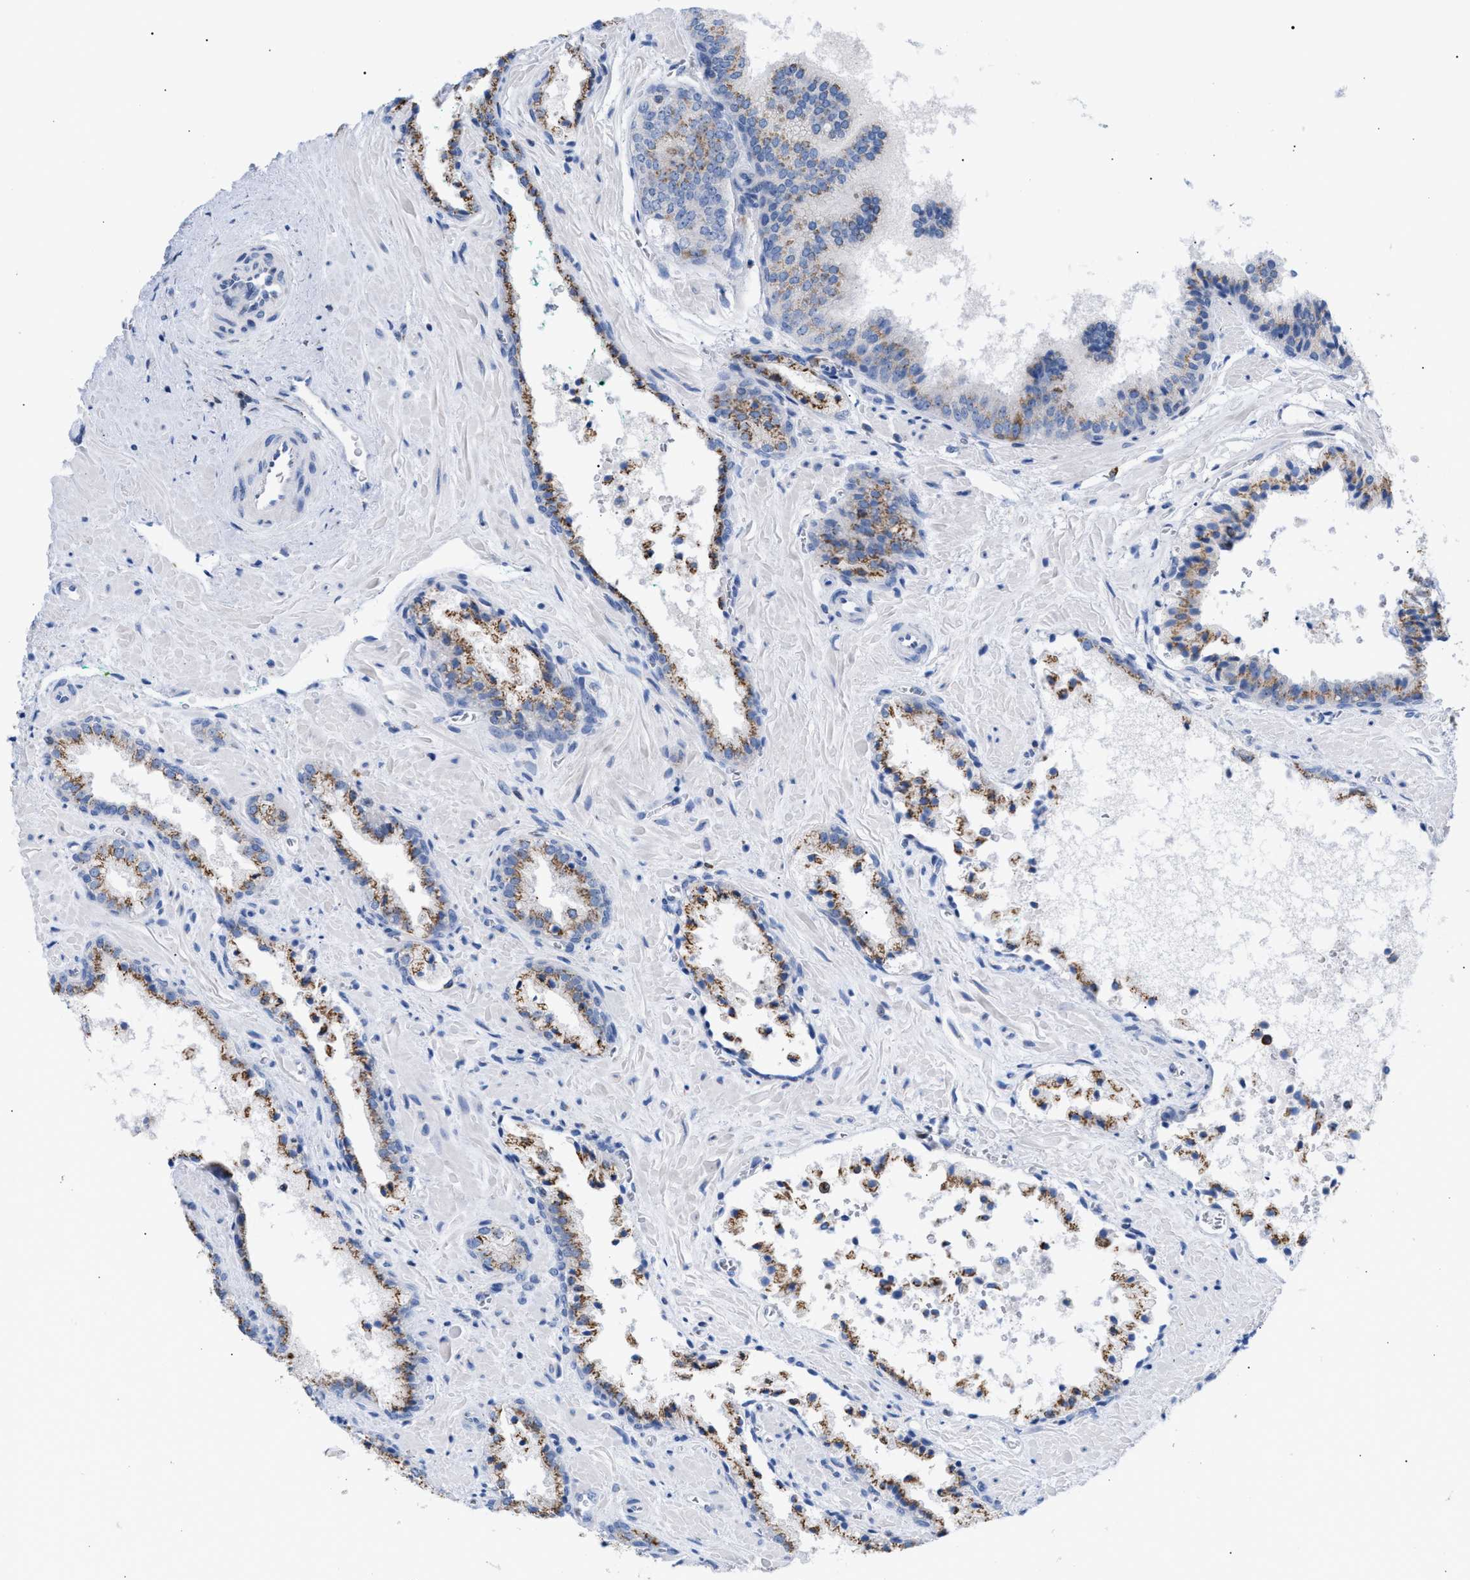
{"staining": {"intensity": "moderate", "quantity": ">75%", "location": "cytoplasmic/membranous"}, "tissue": "prostate cancer", "cell_type": "Tumor cells", "image_type": "cancer", "snomed": [{"axis": "morphology", "description": "Adenocarcinoma, Low grade"}, {"axis": "topography", "description": "Prostate"}], "caption": "The micrograph exhibits a brown stain indicating the presence of a protein in the cytoplasmic/membranous of tumor cells in prostate adenocarcinoma (low-grade).", "gene": "TACC3", "patient": {"sex": "male", "age": 71}}